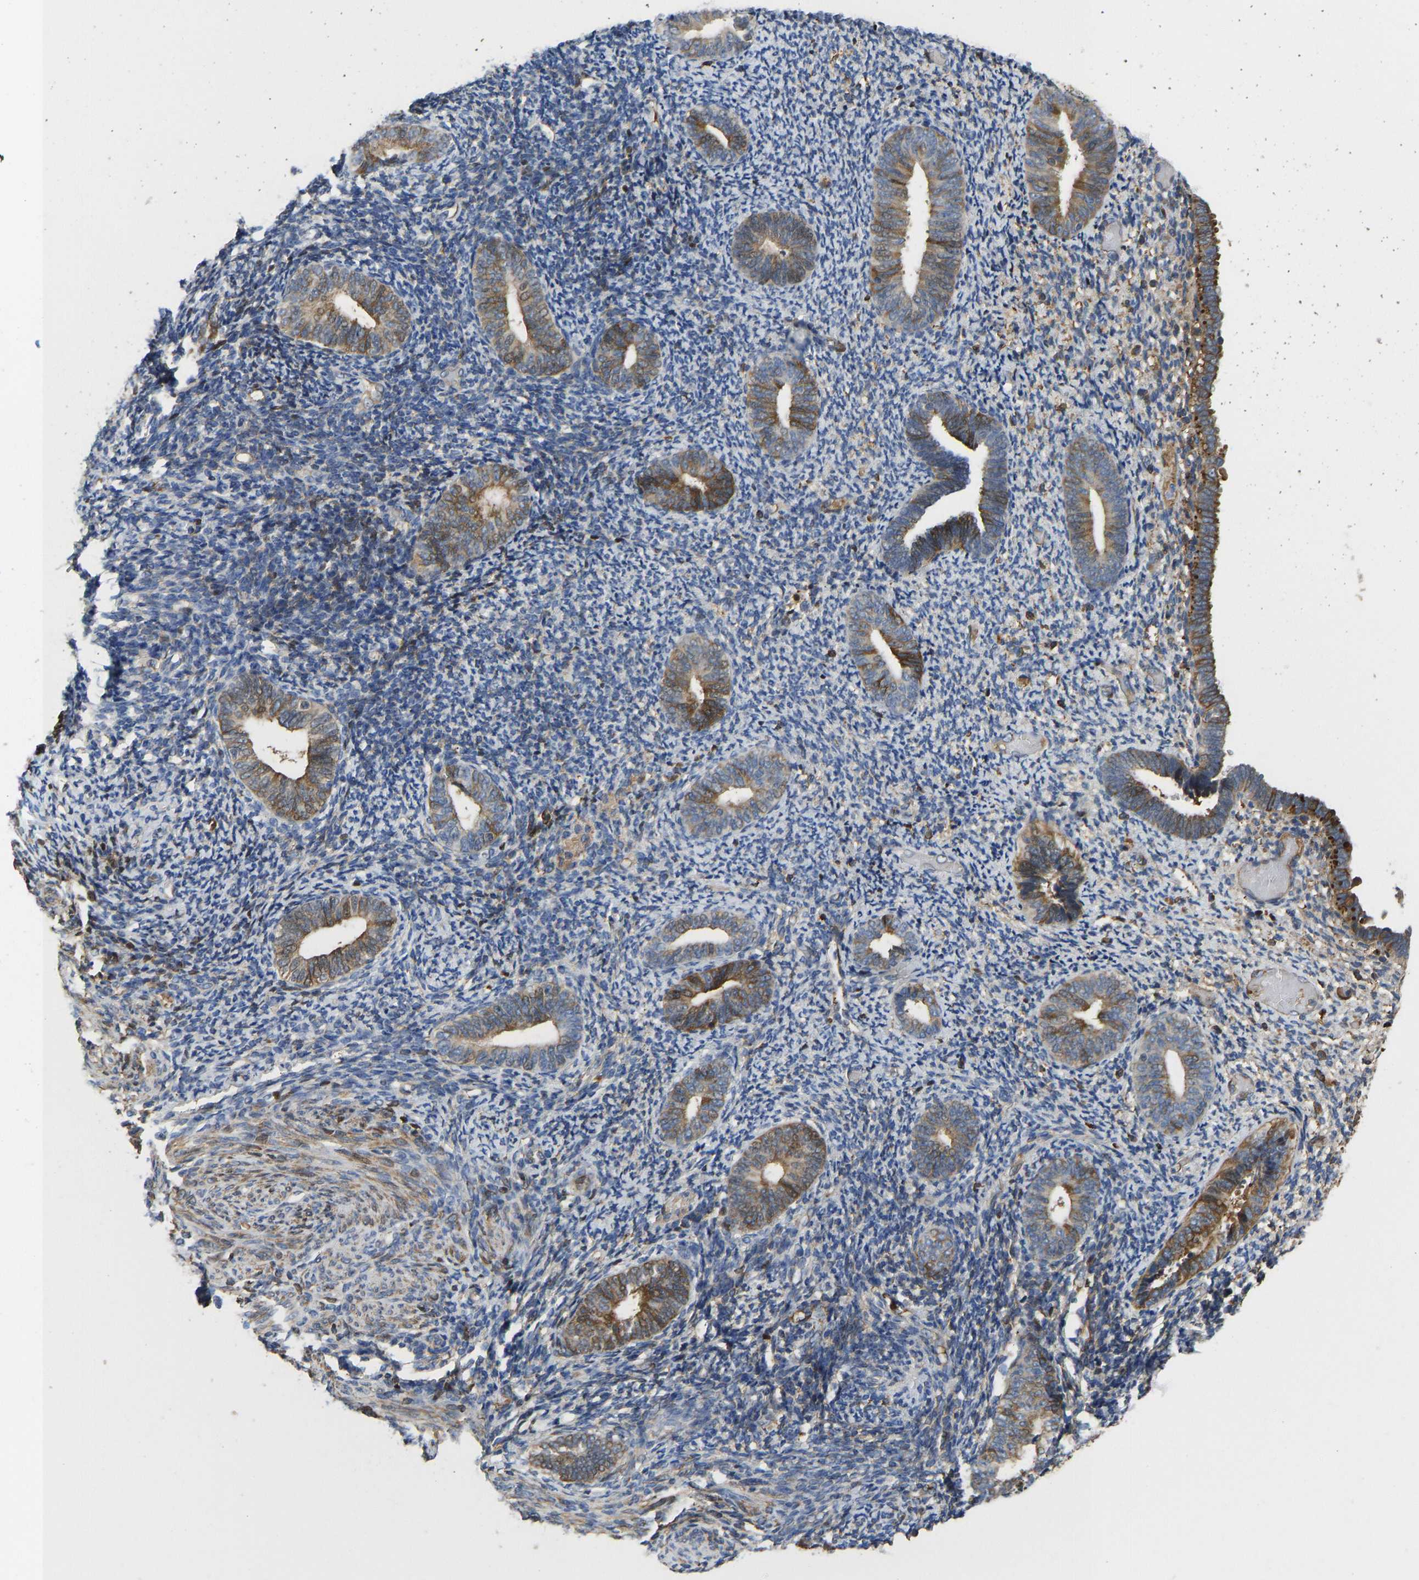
{"staining": {"intensity": "moderate", "quantity": "<25%", "location": "cytoplasmic/membranous"}, "tissue": "endometrium", "cell_type": "Cells in endometrial stroma", "image_type": "normal", "snomed": [{"axis": "morphology", "description": "Normal tissue, NOS"}, {"axis": "topography", "description": "Endometrium"}], "caption": "Immunohistochemical staining of unremarkable endometrium displays <25% levels of moderate cytoplasmic/membranous protein expression in approximately <25% of cells in endometrial stroma. (brown staining indicates protein expression, while blue staining denotes nuclei).", "gene": "VCPKMT", "patient": {"sex": "female", "age": 66}}